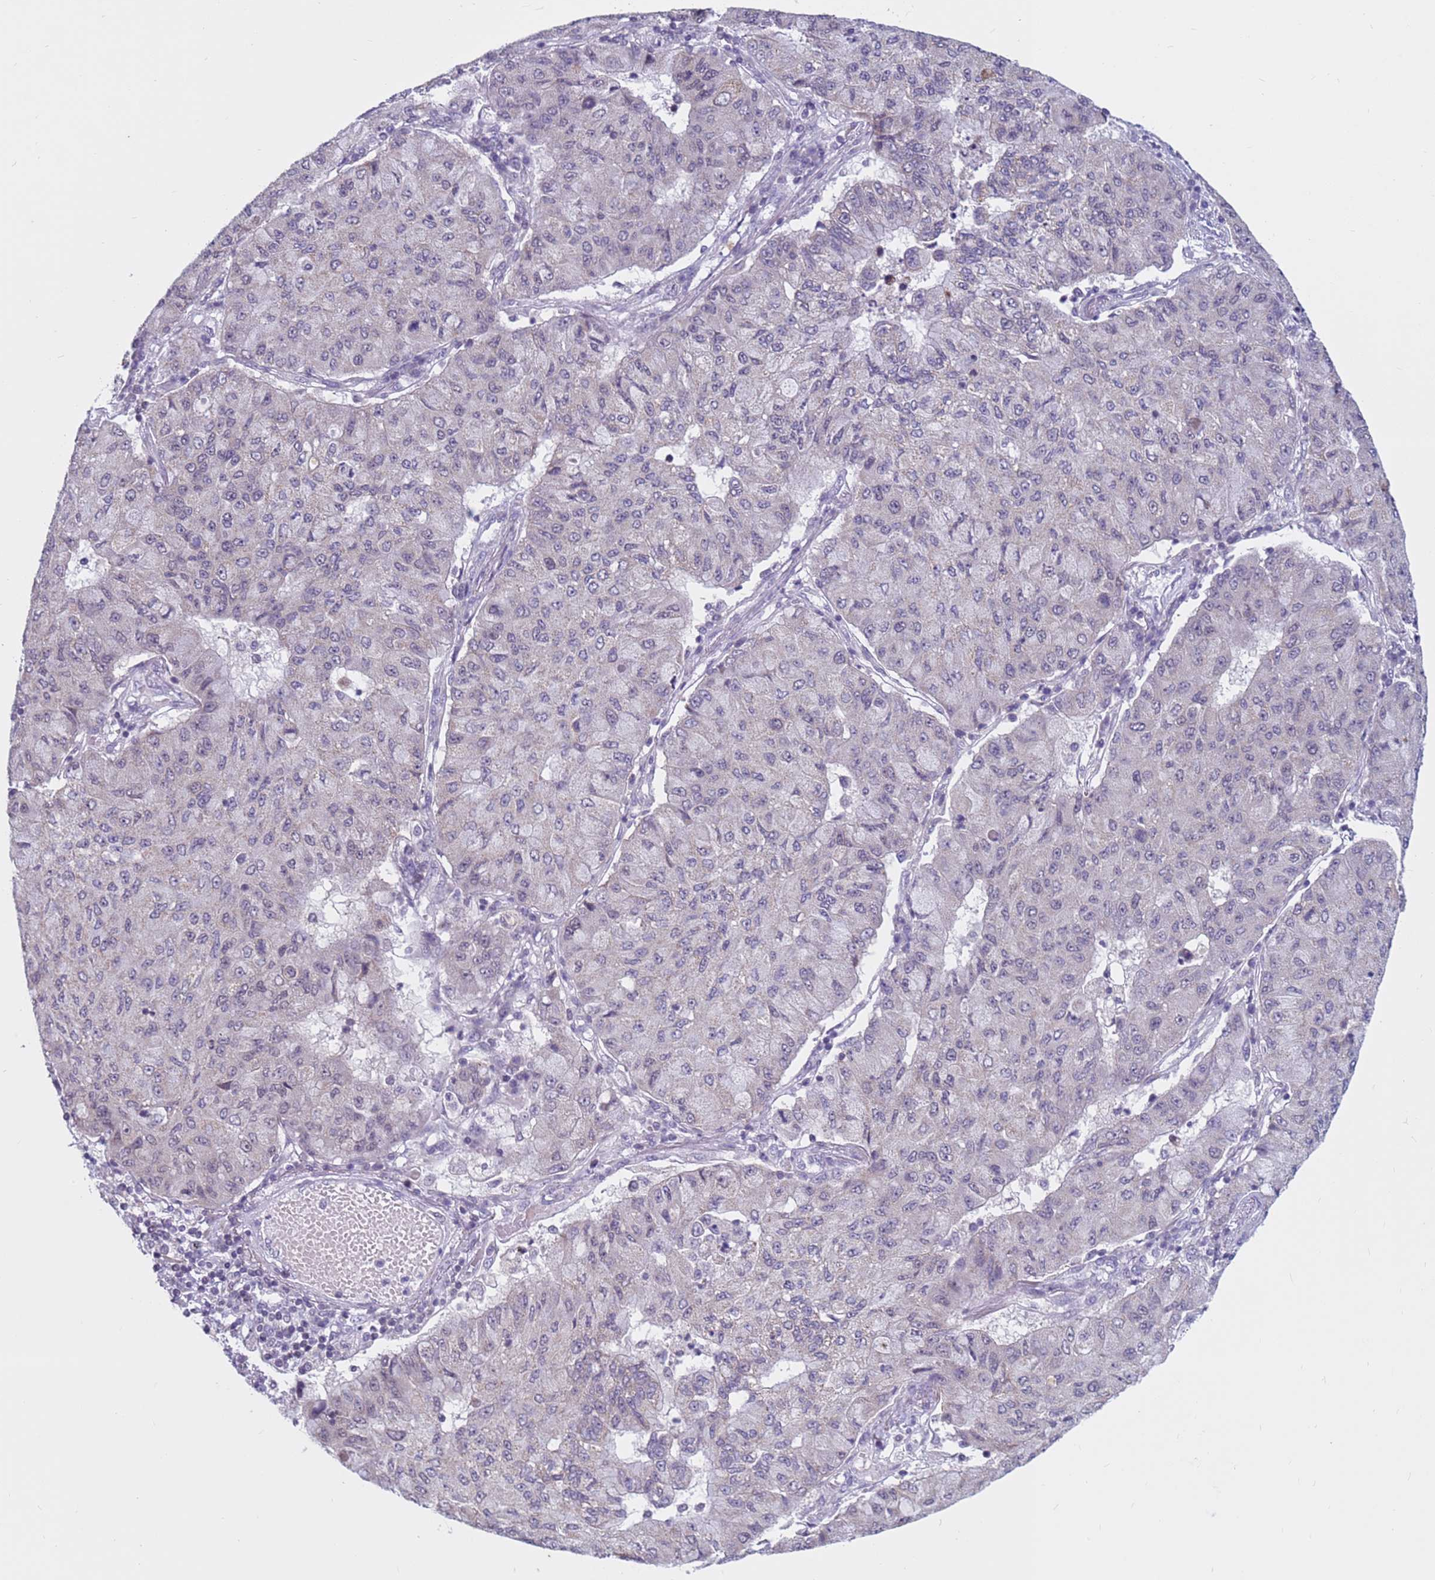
{"staining": {"intensity": "negative", "quantity": "none", "location": "none"}, "tissue": "lung cancer", "cell_type": "Tumor cells", "image_type": "cancer", "snomed": [{"axis": "morphology", "description": "Squamous cell carcinoma, NOS"}, {"axis": "topography", "description": "Lung"}], "caption": "This is an immunohistochemistry (IHC) micrograph of squamous cell carcinoma (lung). There is no staining in tumor cells.", "gene": "CDK2AP2", "patient": {"sex": "male", "age": 74}}